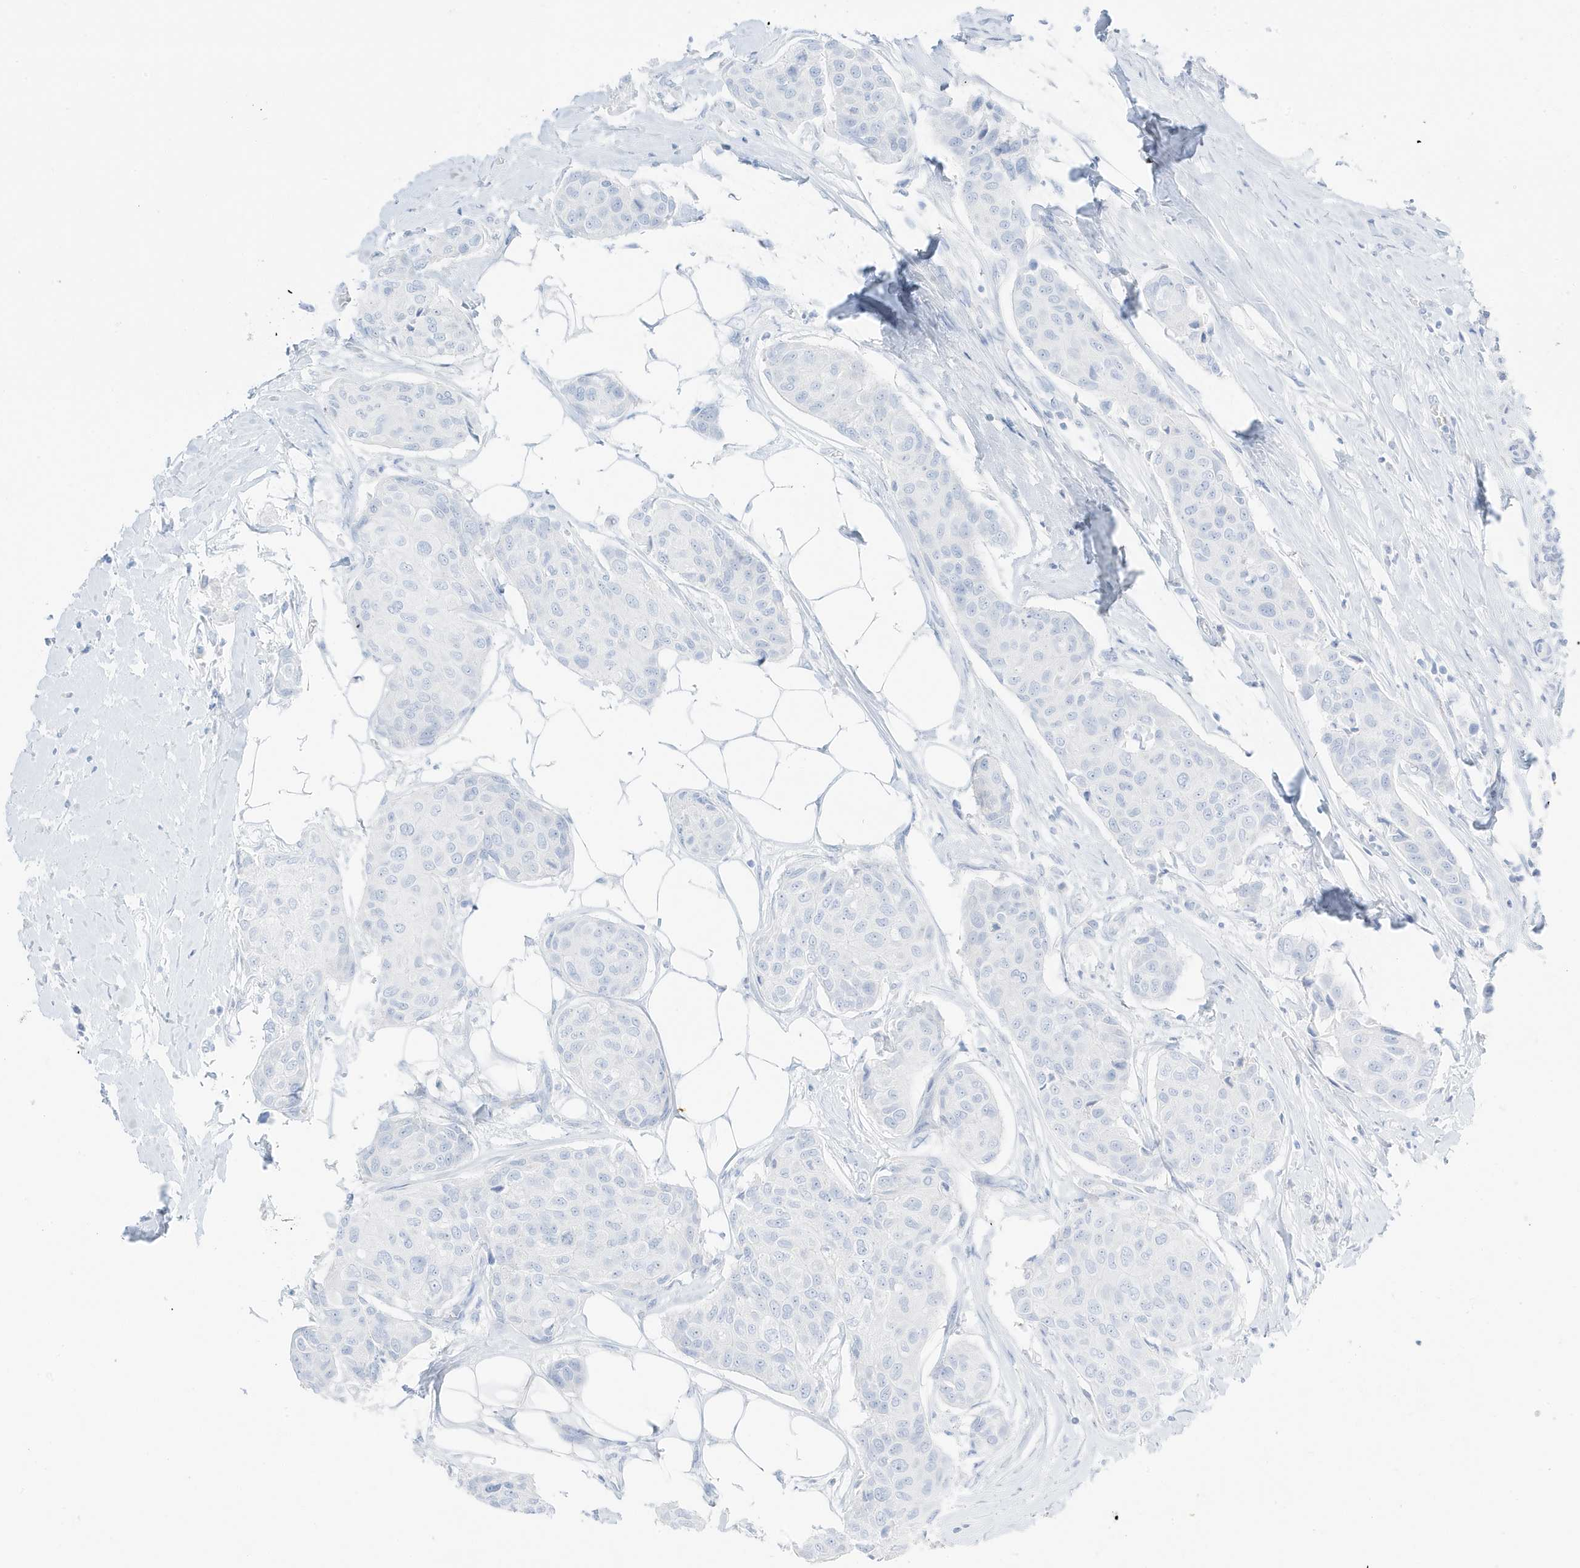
{"staining": {"intensity": "negative", "quantity": "none", "location": "none"}, "tissue": "breast cancer", "cell_type": "Tumor cells", "image_type": "cancer", "snomed": [{"axis": "morphology", "description": "Duct carcinoma"}, {"axis": "topography", "description": "Breast"}], "caption": "DAB immunohistochemical staining of human invasive ductal carcinoma (breast) shows no significant expression in tumor cells.", "gene": "SLC22A13", "patient": {"sex": "female", "age": 80}}